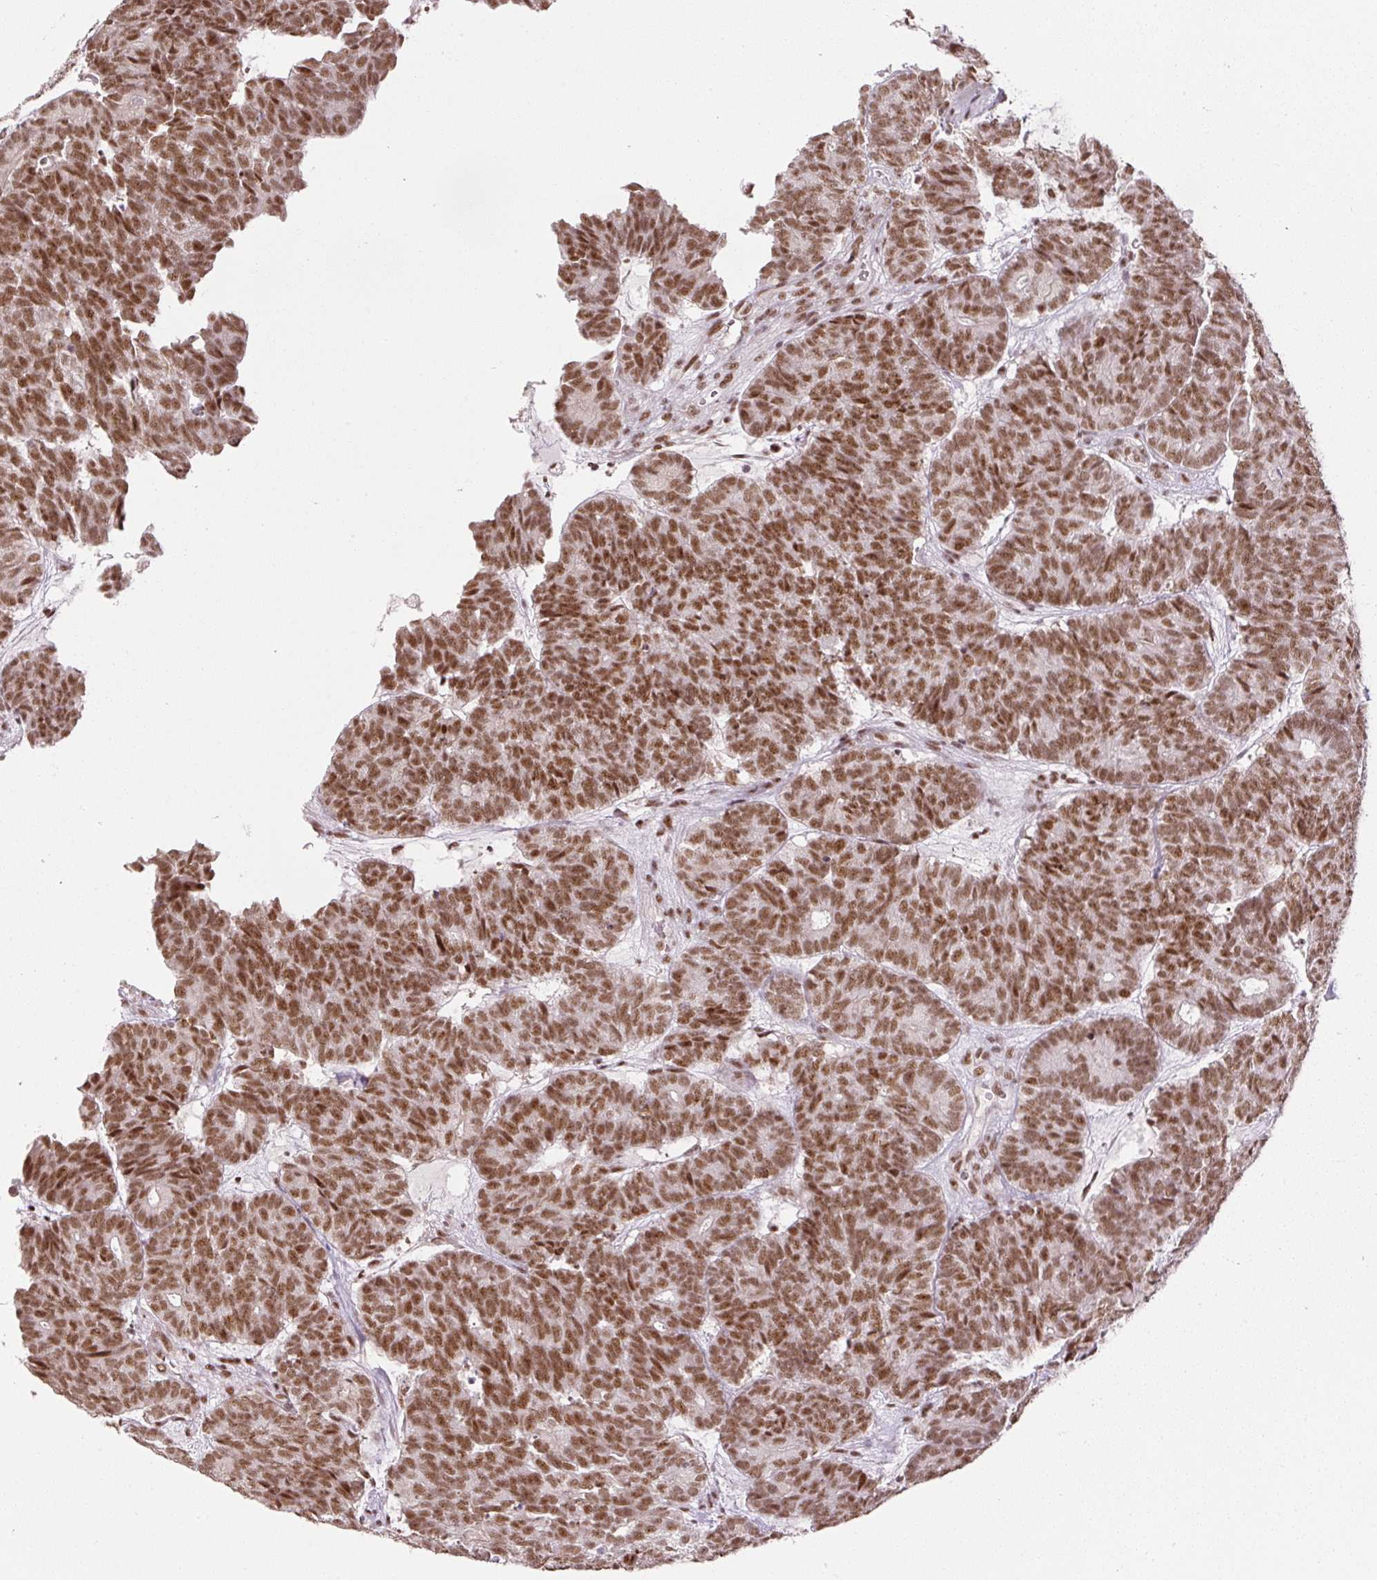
{"staining": {"intensity": "moderate", "quantity": ">75%", "location": "nuclear"}, "tissue": "head and neck cancer", "cell_type": "Tumor cells", "image_type": "cancer", "snomed": [{"axis": "morphology", "description": "Adenocarcinoma, NOS"}, {"axis": "topography", "description": "Head-Neck"}], "caption": "The micrograph shows immunohistochemical staining of head and neck adenocarcinoma. There is moderate nuclear positivity is identified in approximately >75% of tumor cells.", "gene": "U2AF2", "patient": {"sex": "female", "age": 81}}